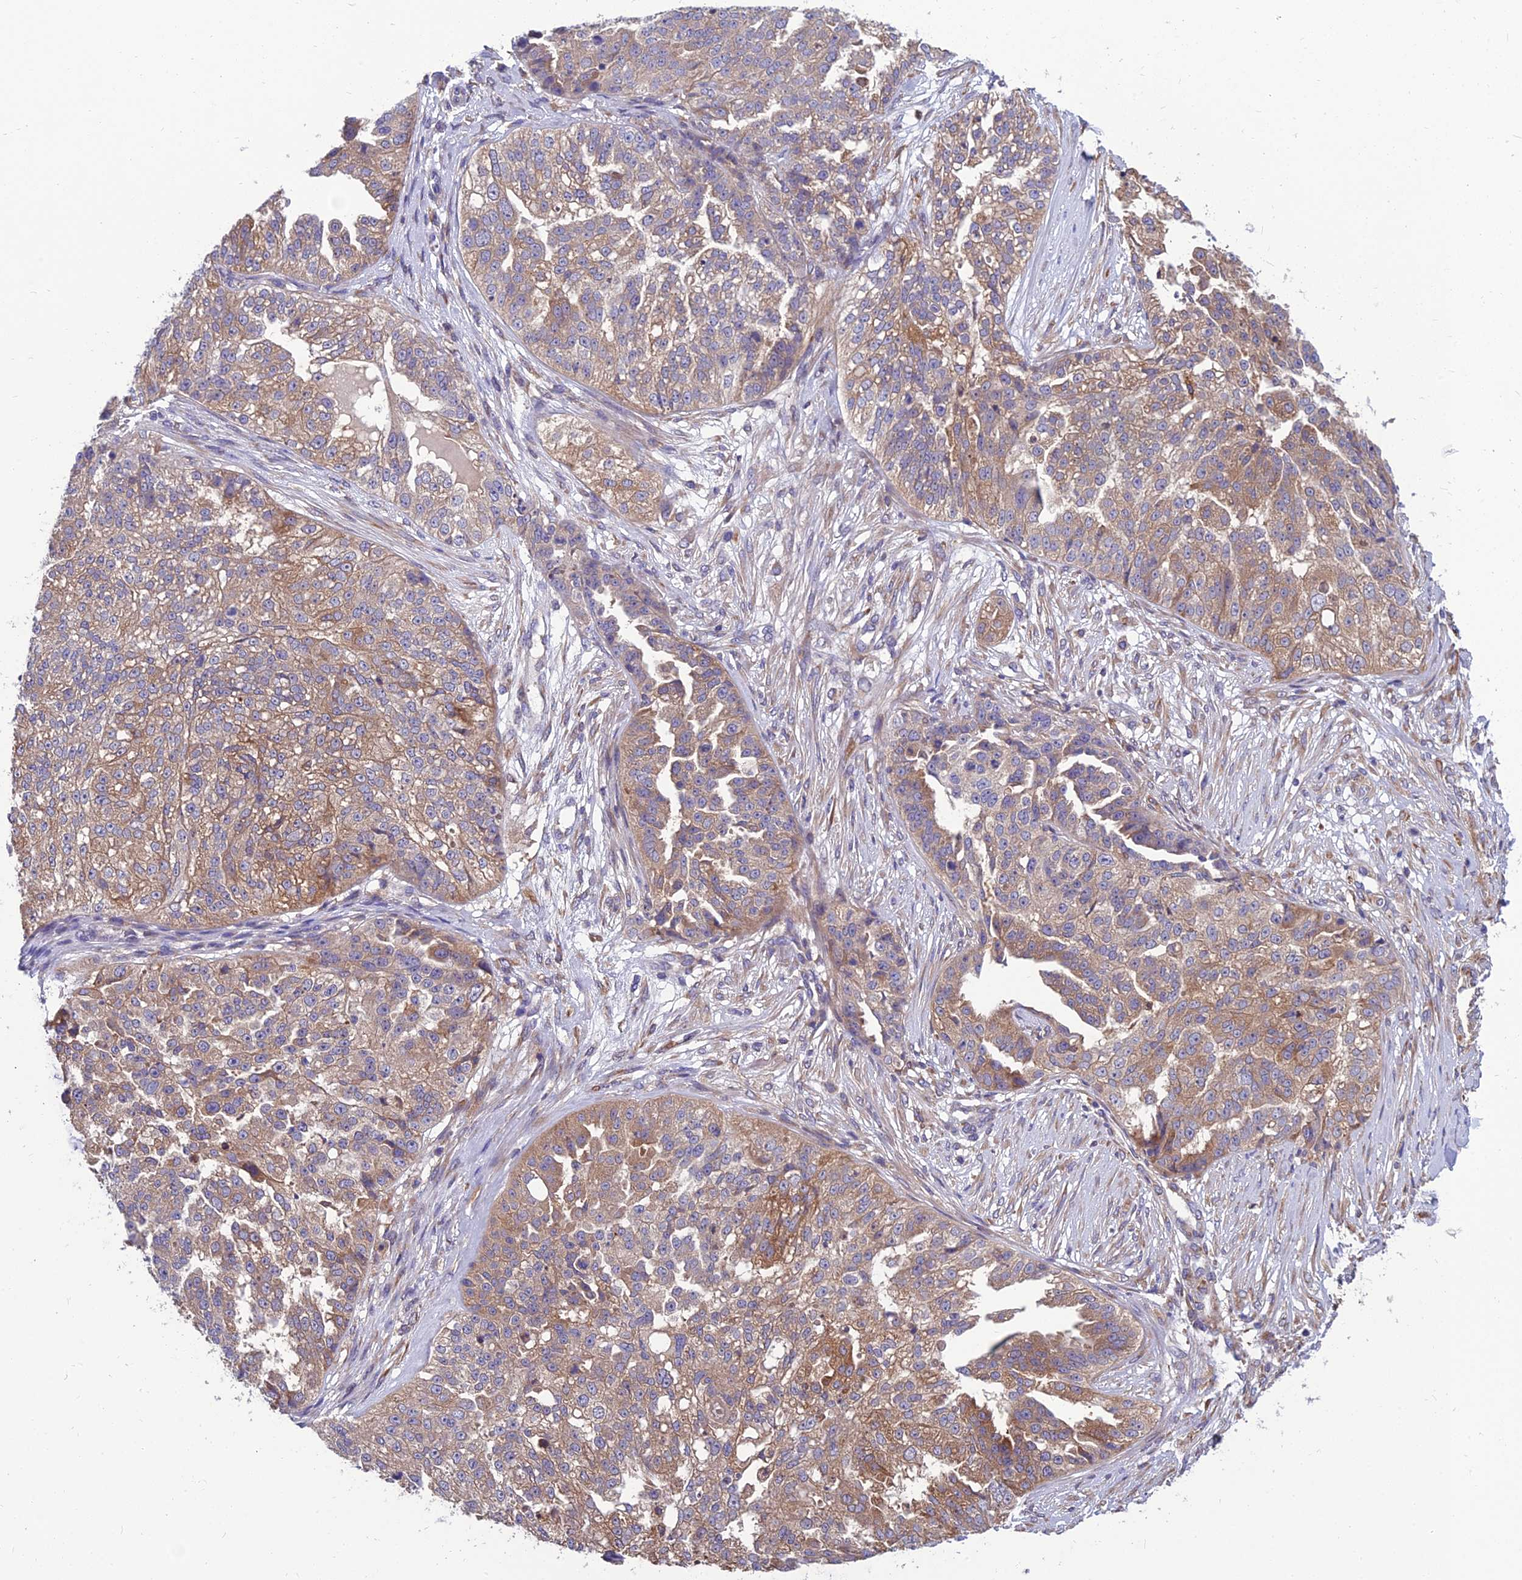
{"staining": {"intensity": "moderate", "quantity": "25%-75%", "location": "cytoplasmic/membranous"}, "tissue": "ovarian cancer", "cell_type": "Tumor cells", "image_type": "cancer", "snomed": [{"axis": "morphology", "description": "Cystadenocarcinoma, serous, NOS"}, {"axis": "topography", "description": "Ovary"}], "caption": "Immunohistochemical staining of ovarian serous cystadenocarcinoma reveals moderate cytoplasmic/membranous protein positivity in about 25%-75% of tumor cells.", "gene": "UMAD1", "patient": {"sex": "female", "age": 58}}